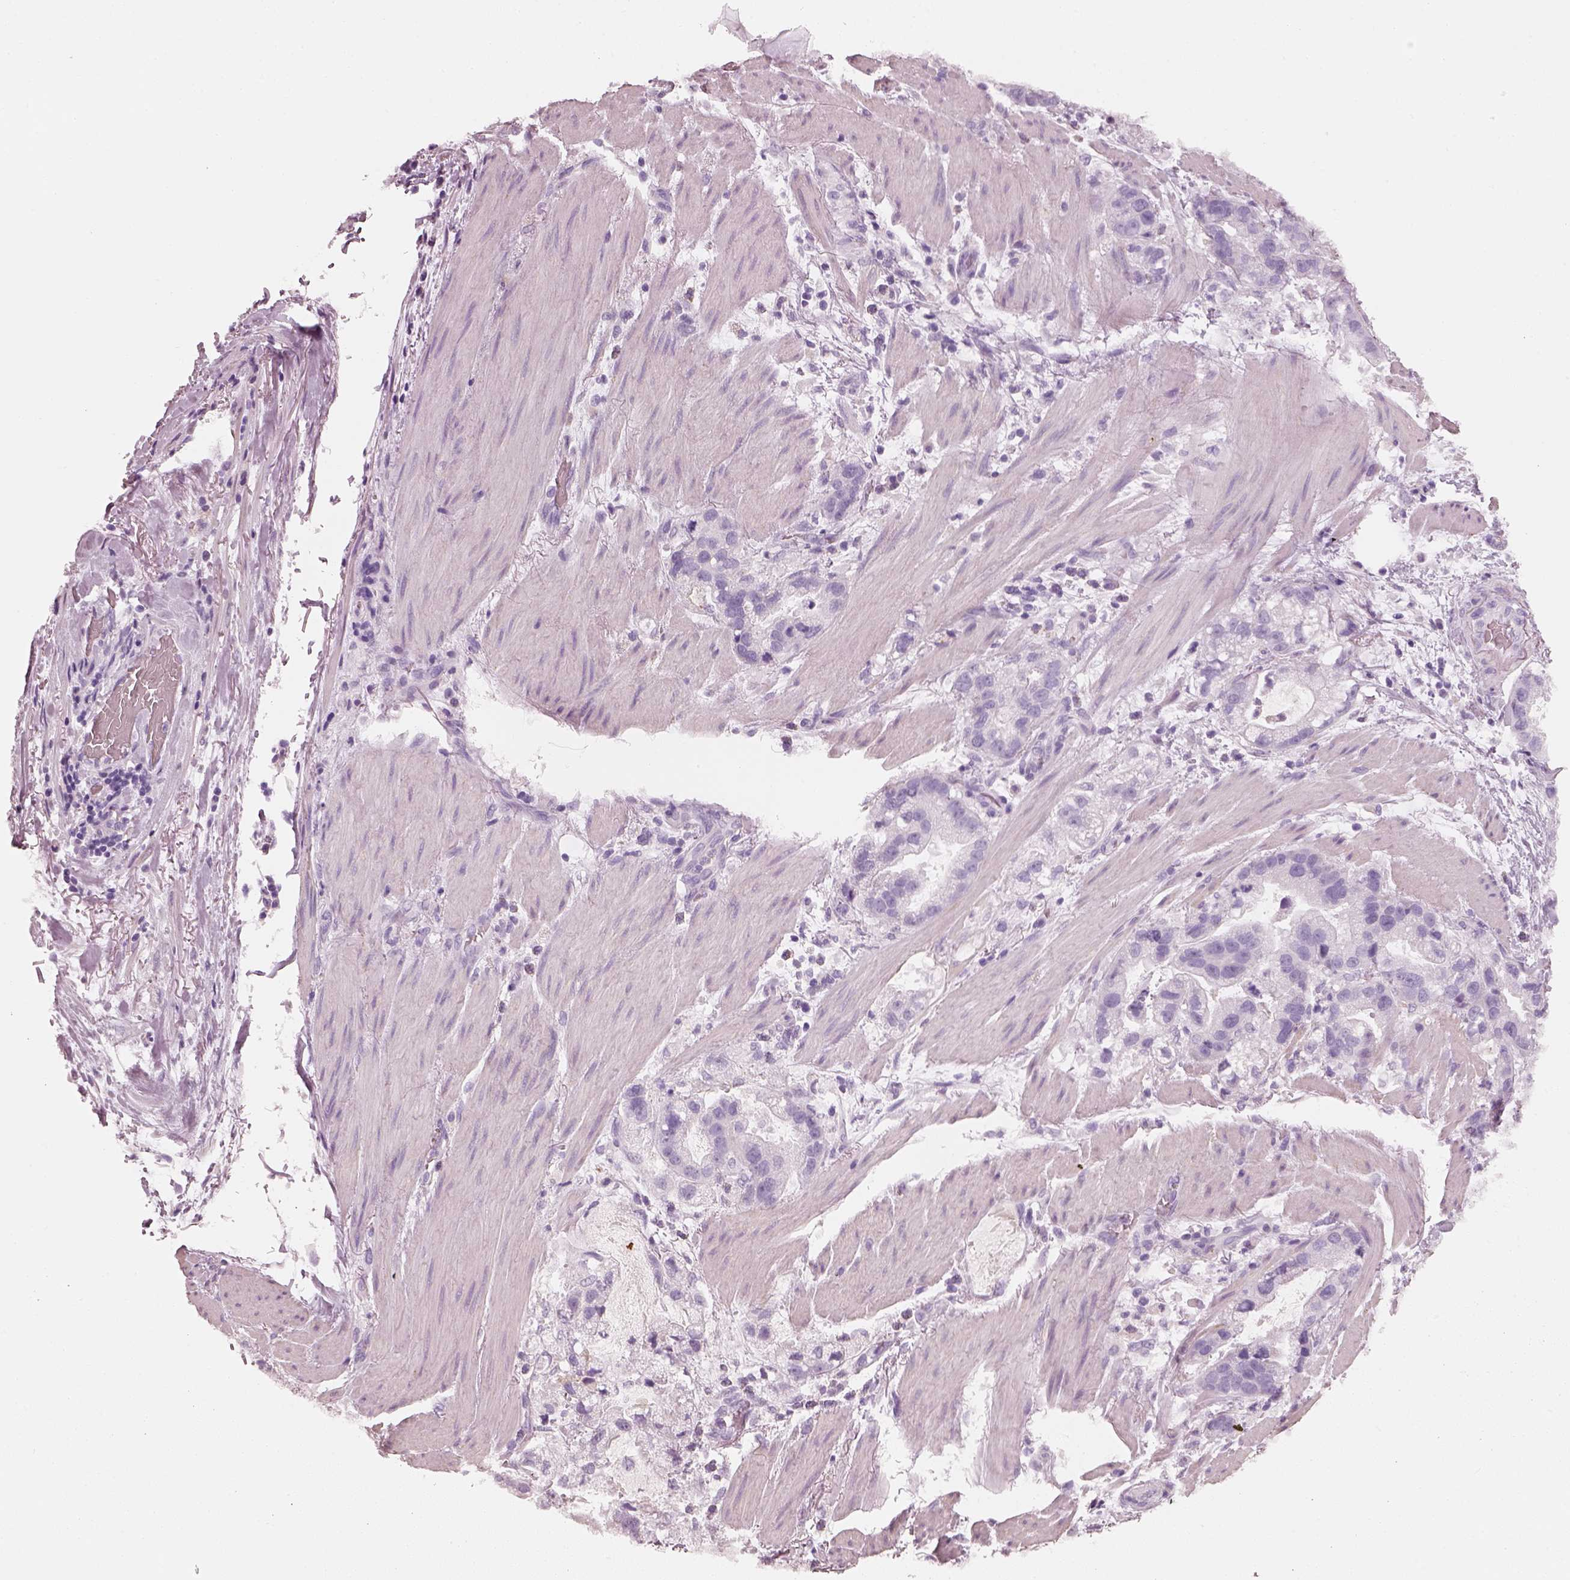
{"staining": {"intensity": "negative", "quantity": "none", "location": "none"}, "tissue": "stomach cancer", "cell_type": "Tumor cells", "image_type": "cancer", "snomed": [{"axis": "morphology", "description": "Adenocarcinoma, NOS"}, {"axis": "topography", "description": "Stomach"}], "caption": "Immunohistochemical staining of stomach cancer (adenocarcinoma) shows no significant expression in tumor cells.", "gene": "RS1", "patient": {"sex": "male", "age": 59}}